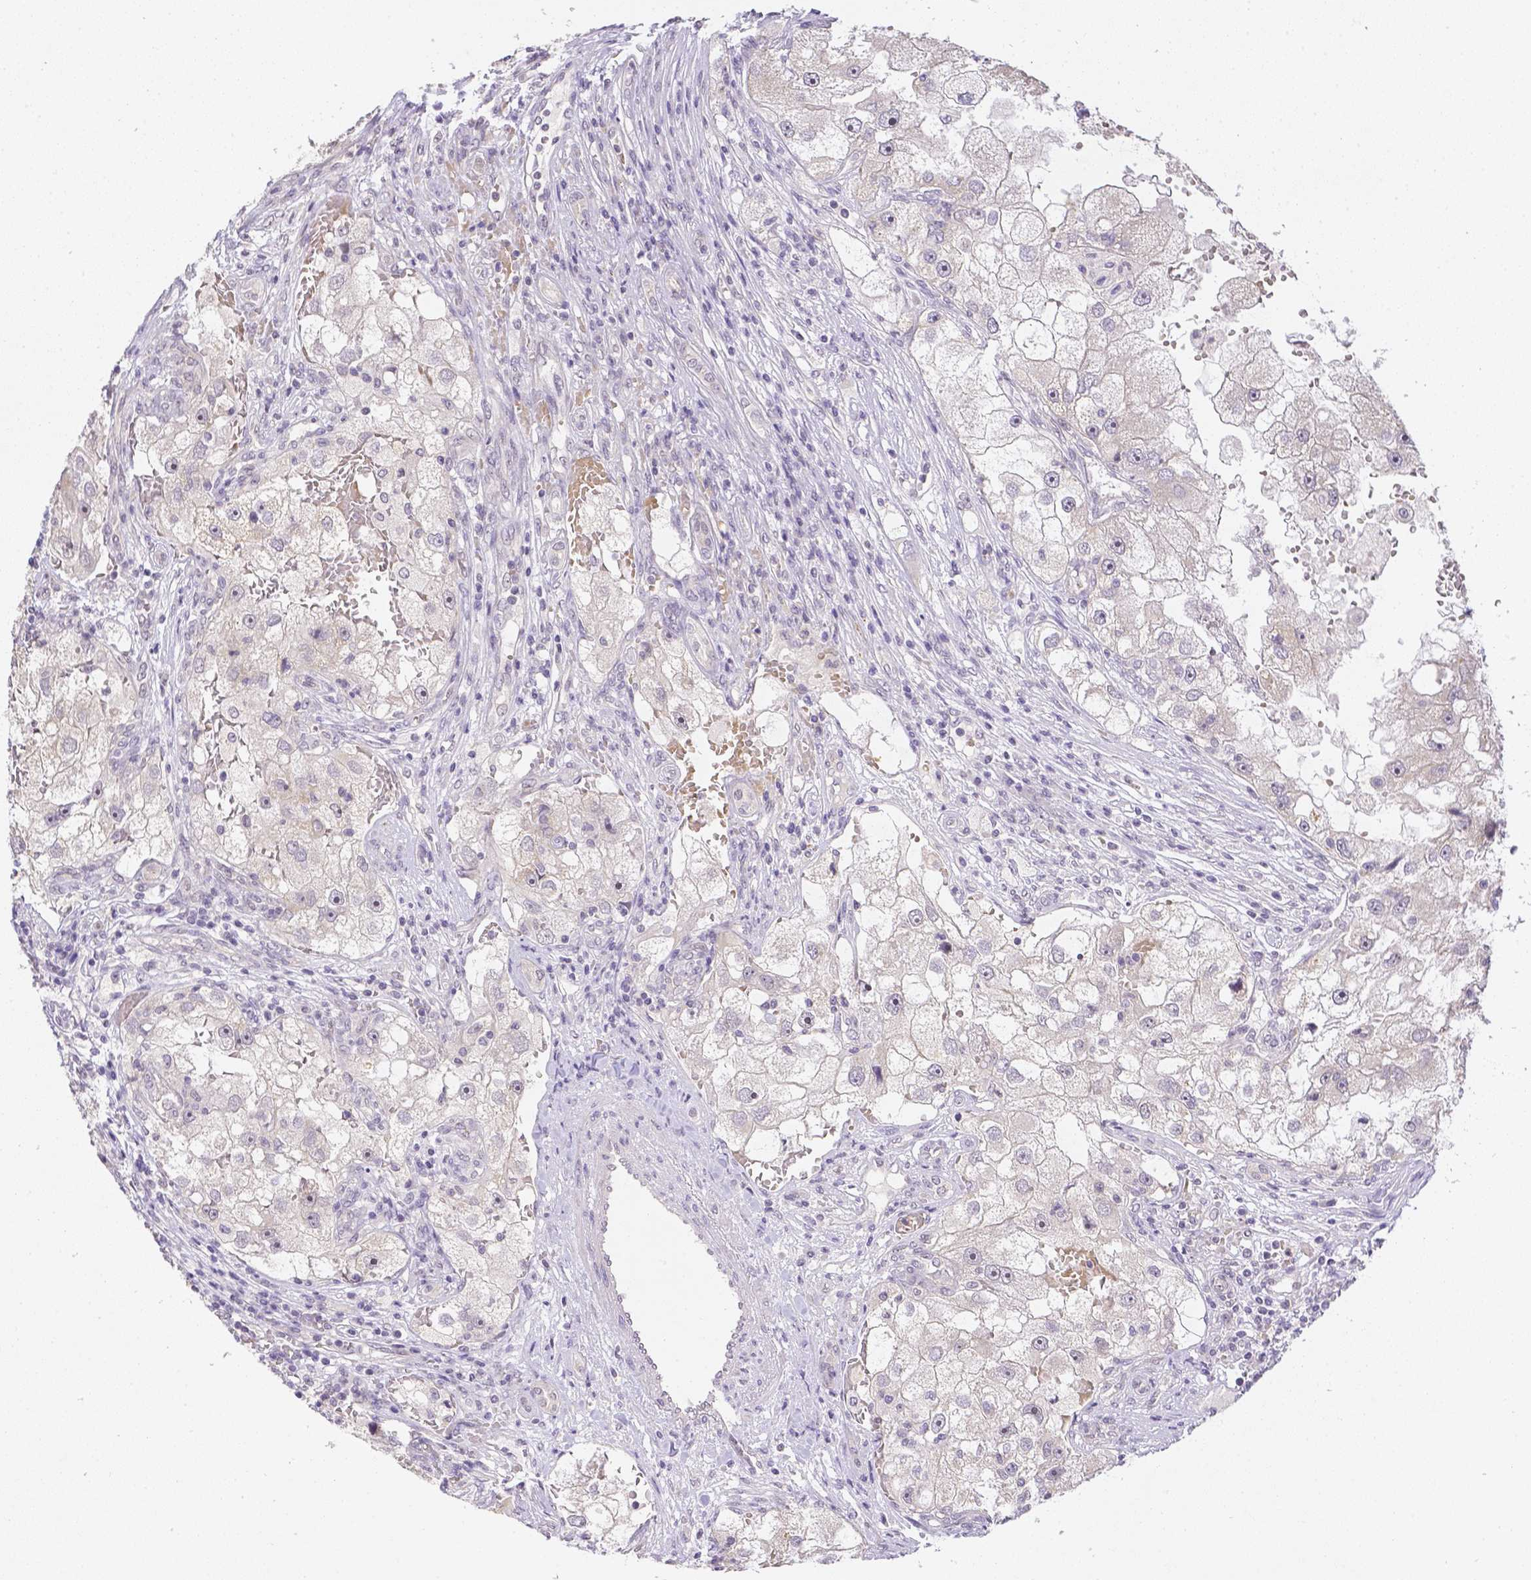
{"staining": {"intensity": "negative", "quantity": "none", "location": "none"}, "tissue": "renal cancer", "cell_type": "Tumor cells", "image_type": "cancer", "snomed": [{"axis": "morphology", "description": "Adenocarcinoma, NOS"}, {"axis": "topography", "description": "Kidney"}], "caption": "Tumor cells are negative for brown protein staining in renal cancer (adenocarcinoma).", "gene": "ZNF280B", "patient": {"sex": "male", "age": 63}}